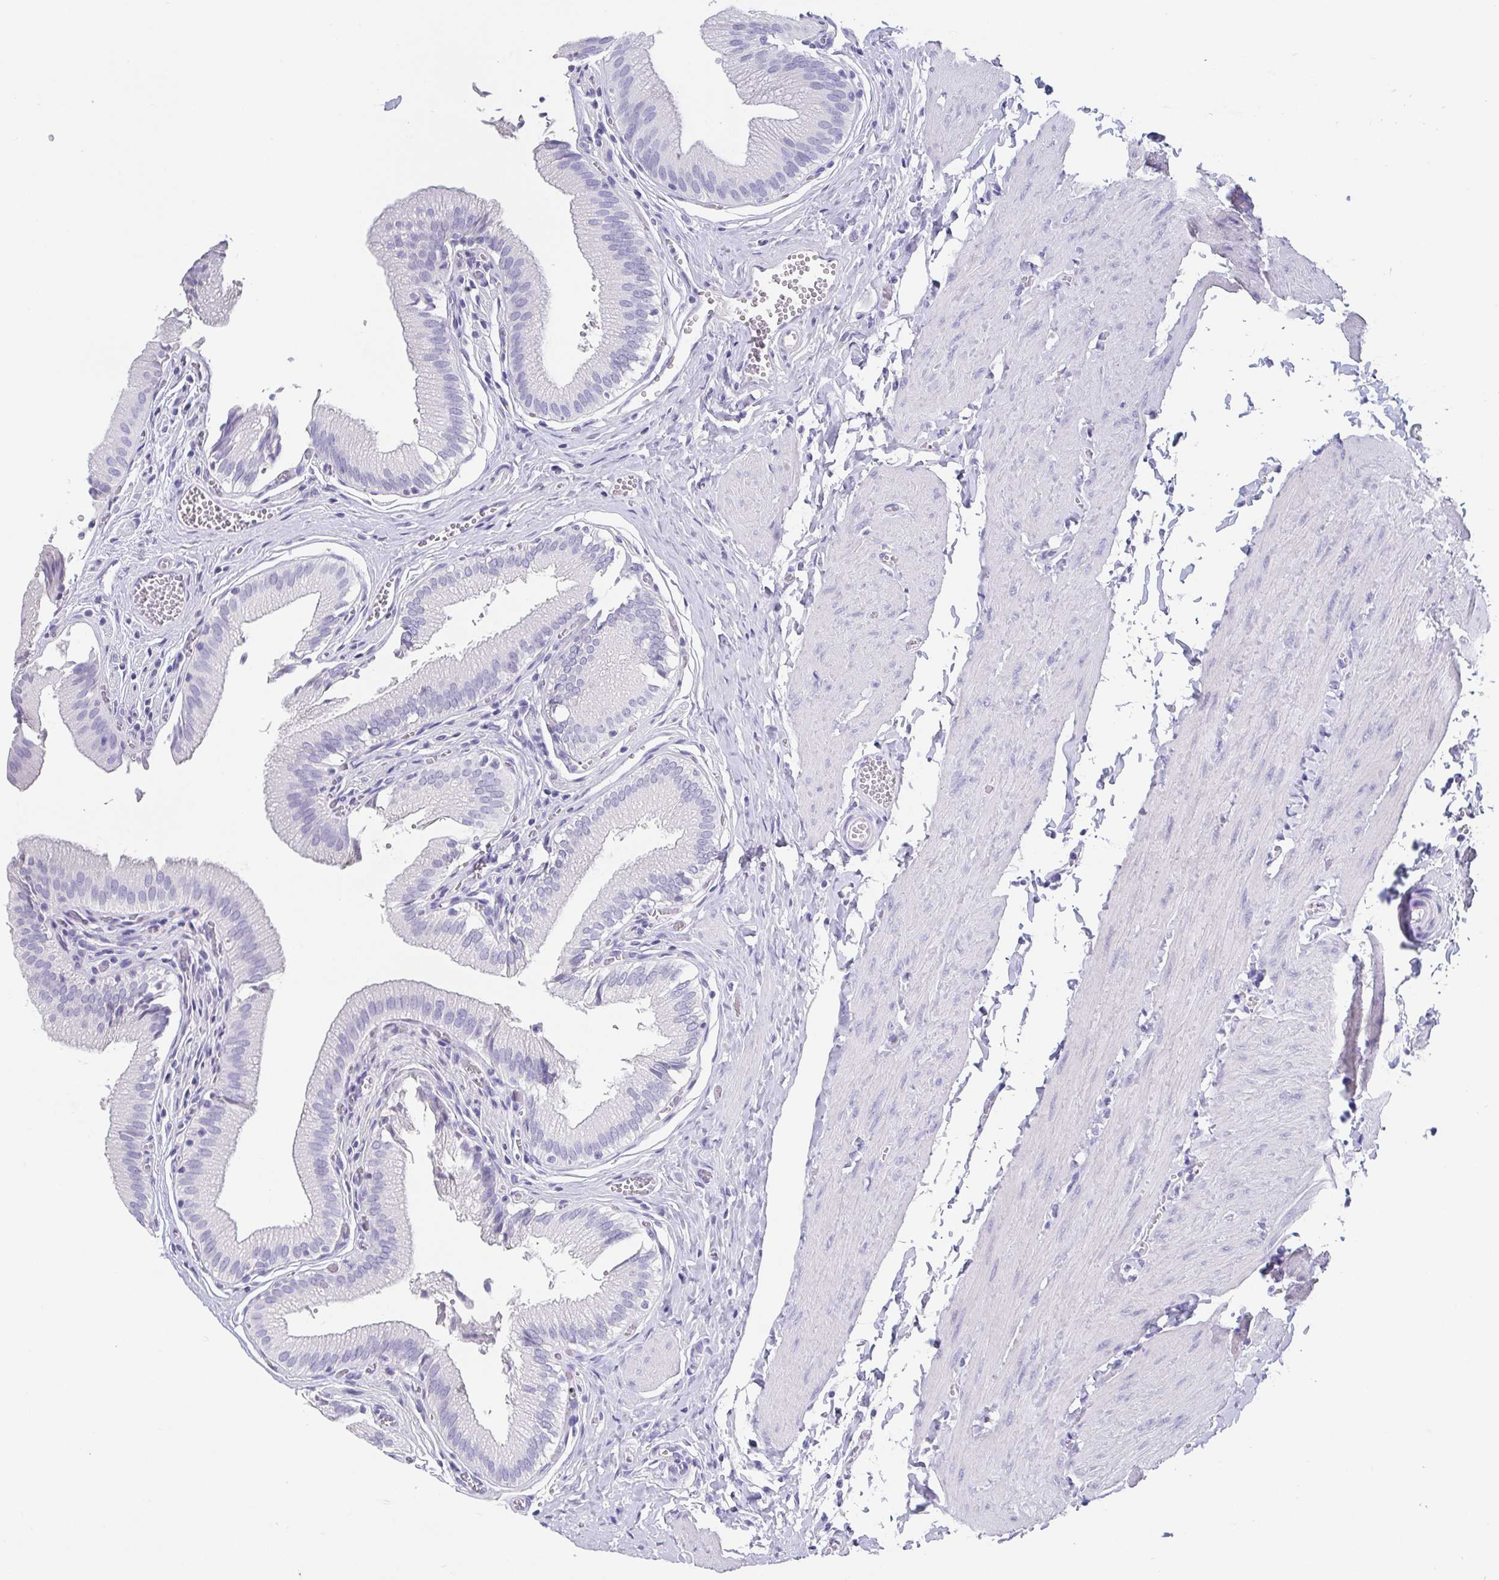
{"staining": {"intensity": "negative", "quantity": "none", "location": "none"}, "tissue": "gallbladder", "cell_type": "Glandular cells", "image_type": "normal", "snomed": [{"axis": "morphology", "description": "Normal tissue, NOS"}, {"axis": "topography", "description": "Gallbladder"}, {"axis": "topography", "description": "Peripheral nerve tissue"}], "caption": "A histopathology image of human gallbladder is negative for staining in glandular cells. The staining was performed using DAB to visualize the protein expression in brown, while the nuclei were stained in blue with hematoxylin (Magnification: 20x).", "gene": "SCGN", "patient": {"sex": "male", "age": 17}}